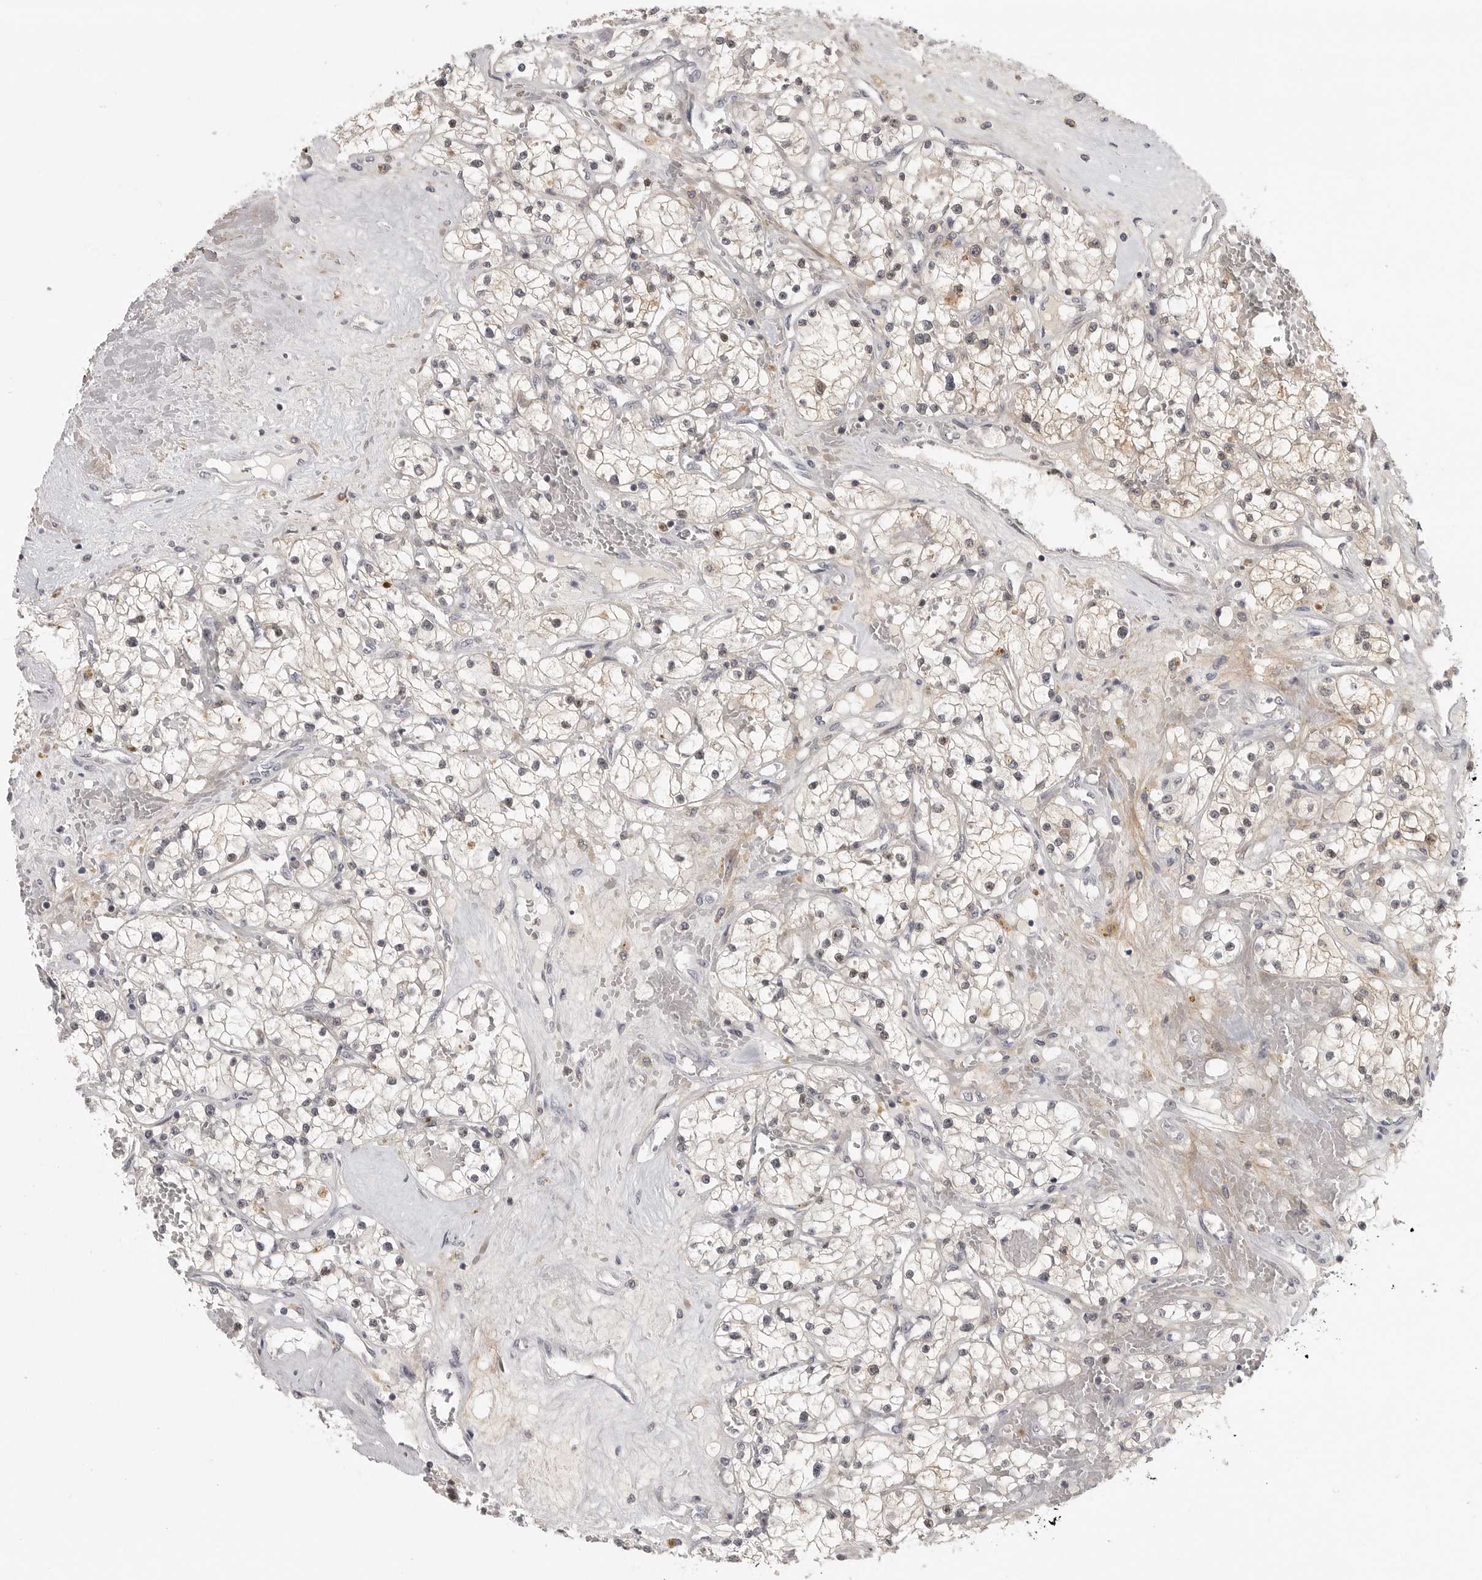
{"staining": {"intensity": "weak", "quantity": "<25%", "location": "nuclear"}, "tissue": "renal cancer", "cell_type": "Tumor cells", "image_type": "cancer", "snomed": [{"axis": "morphology", "description": "Normal tissue, NOS"}, {"axis": "morphology", "description": "Adenocarcinoma, NOS"}, {"axis": "topography", "description": "Kidney"}], "caption": "IHC image of human adenocarcinoma (renal) stained for a protein (brown), which shows no positivity in tumor cells.", "gene": "UROD", "patient": {"sex": "male", "age": 68}}